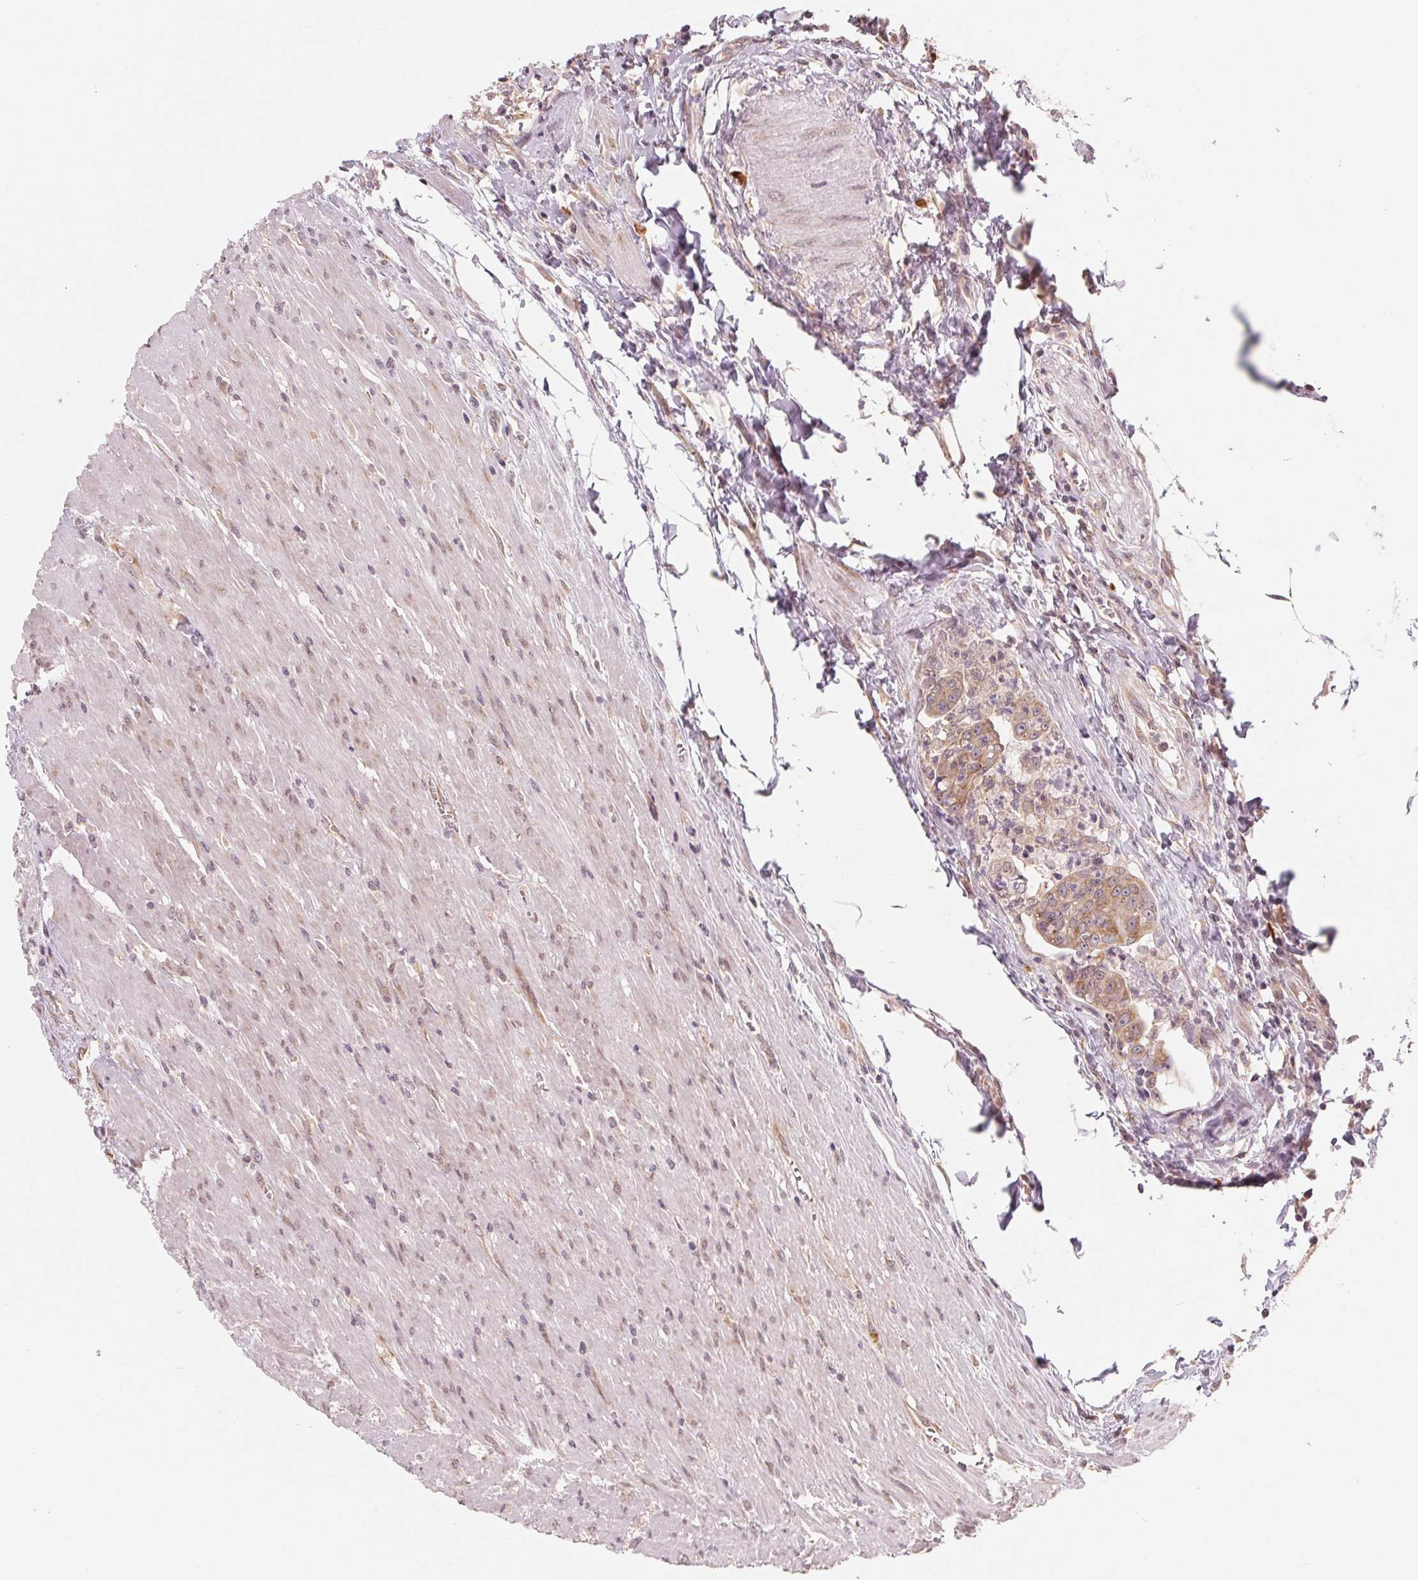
{"staining": {"intensity": "weak", "quantity": ">75%", "location": "cytoplasmic/membranous"}, "tissue": "colorectal cancer", "cell_type": "Tumor cells", "image_type": "cancer", "snomed": [{"axis": "morphology", "description": "Adenocarcinoma, NOS"}, {"axis": "topography", "description": "Rectum"}], "caption": "About >75% of tumor cells in human adenocarcinoma (colorectal) demonstrate weak cytoplasmic/membranous protein staining as visualized by brown immunohistochemical staining.", "gene": "GIGYF2", "patient": {"sex": "female", "age": 62}}